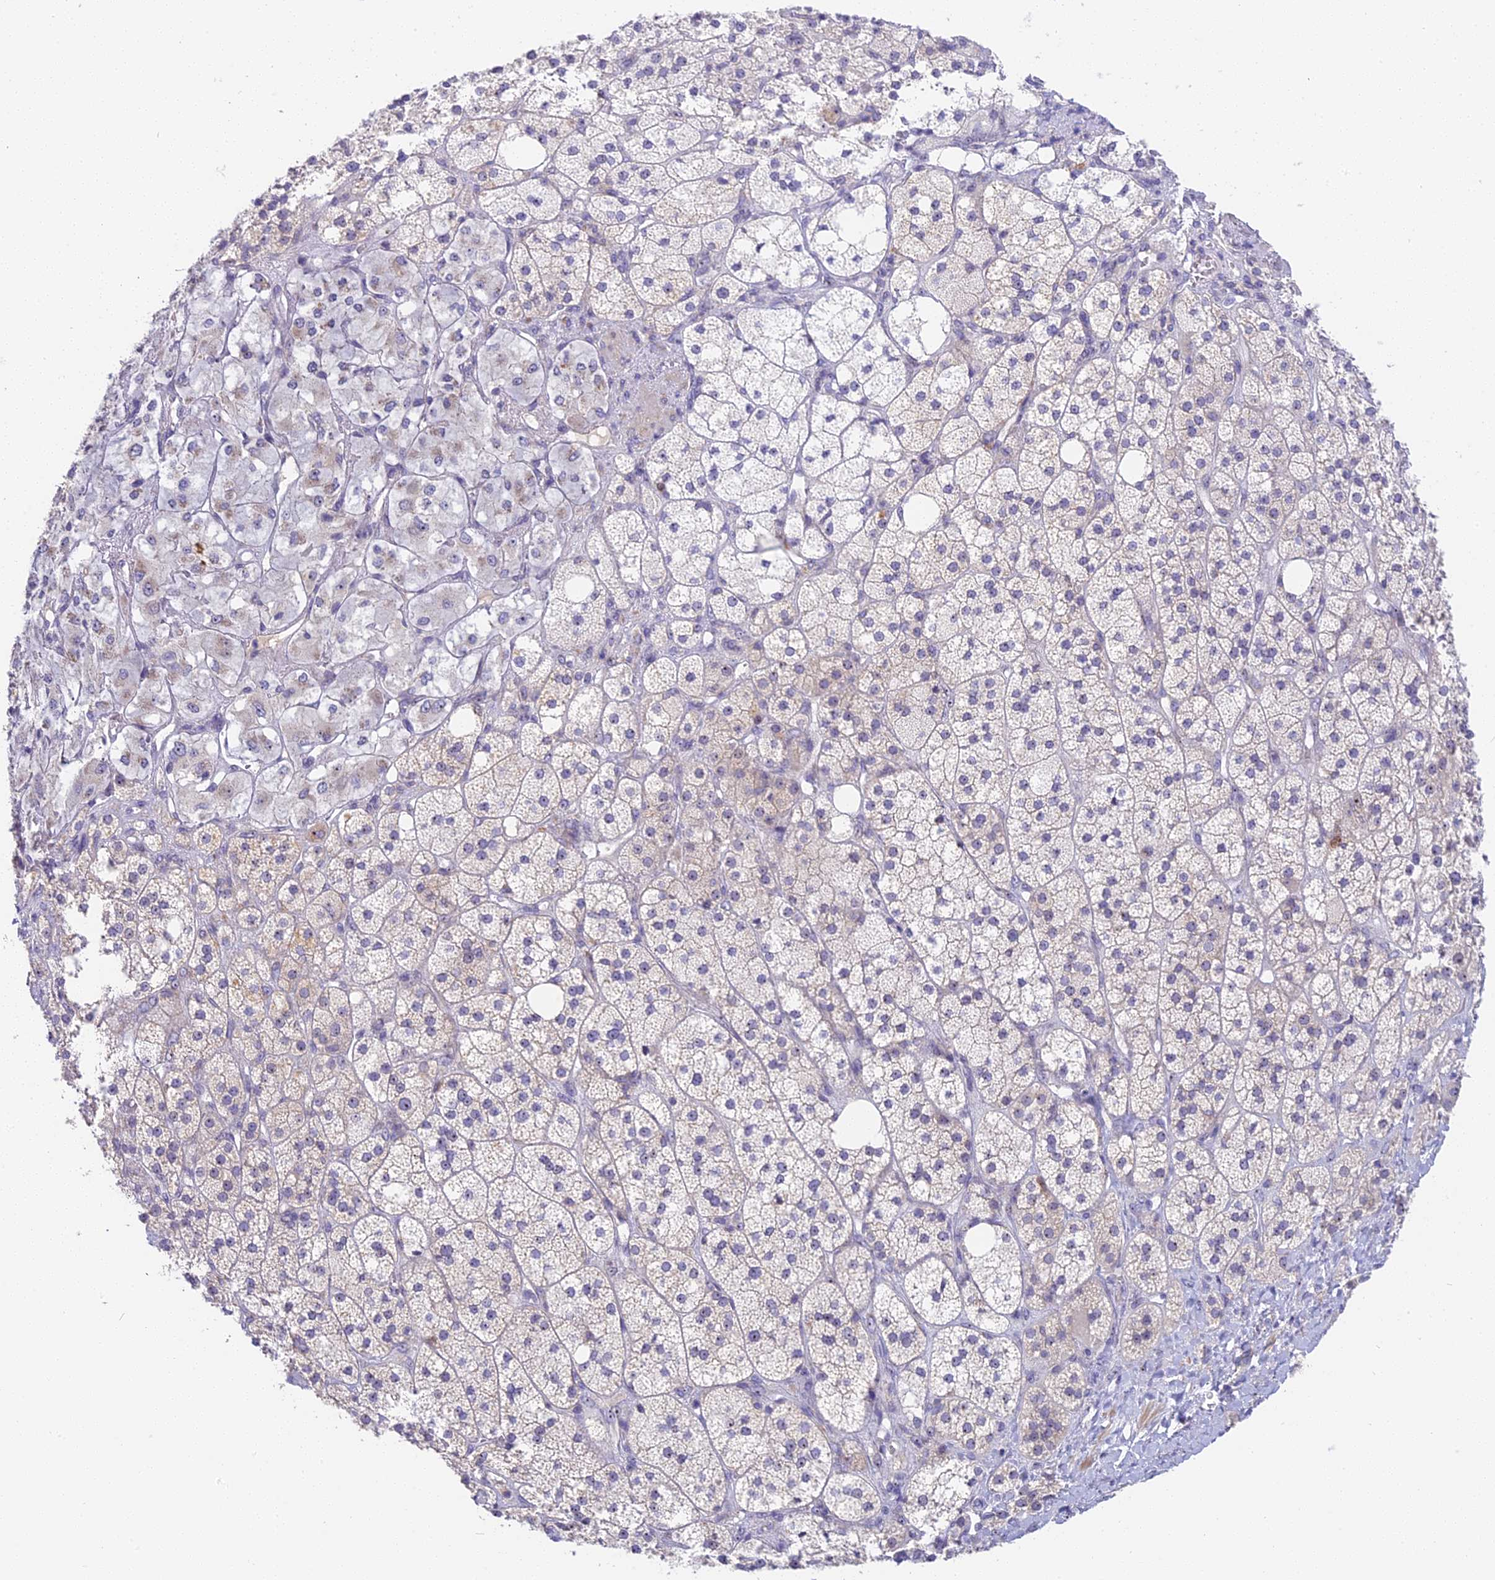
{"staining": {"intensity": "moderate", "quantity": "<25%", "location": "cytoplasmic/membranous,nuclear"}, "tissue": "adrenal gland", "cell_type": "Glandular cells", "image_type": "normal", "snomed": [{"axis": "morphology", "description": "Normal tissue, NOS"}, {"axis": "topography", "description": "Adrenal gland"}], "caption": "Immunohistochemistry (IHC) histopathology image of benign human adrenal gland stained for a protein (brown), which reveals low levels of moderate cytoplasmic/membranous,nuclear staining in approximately <25% of glandular cells.", "gene": "RAD51", "patient": {"sex": "male", "age": 61}}